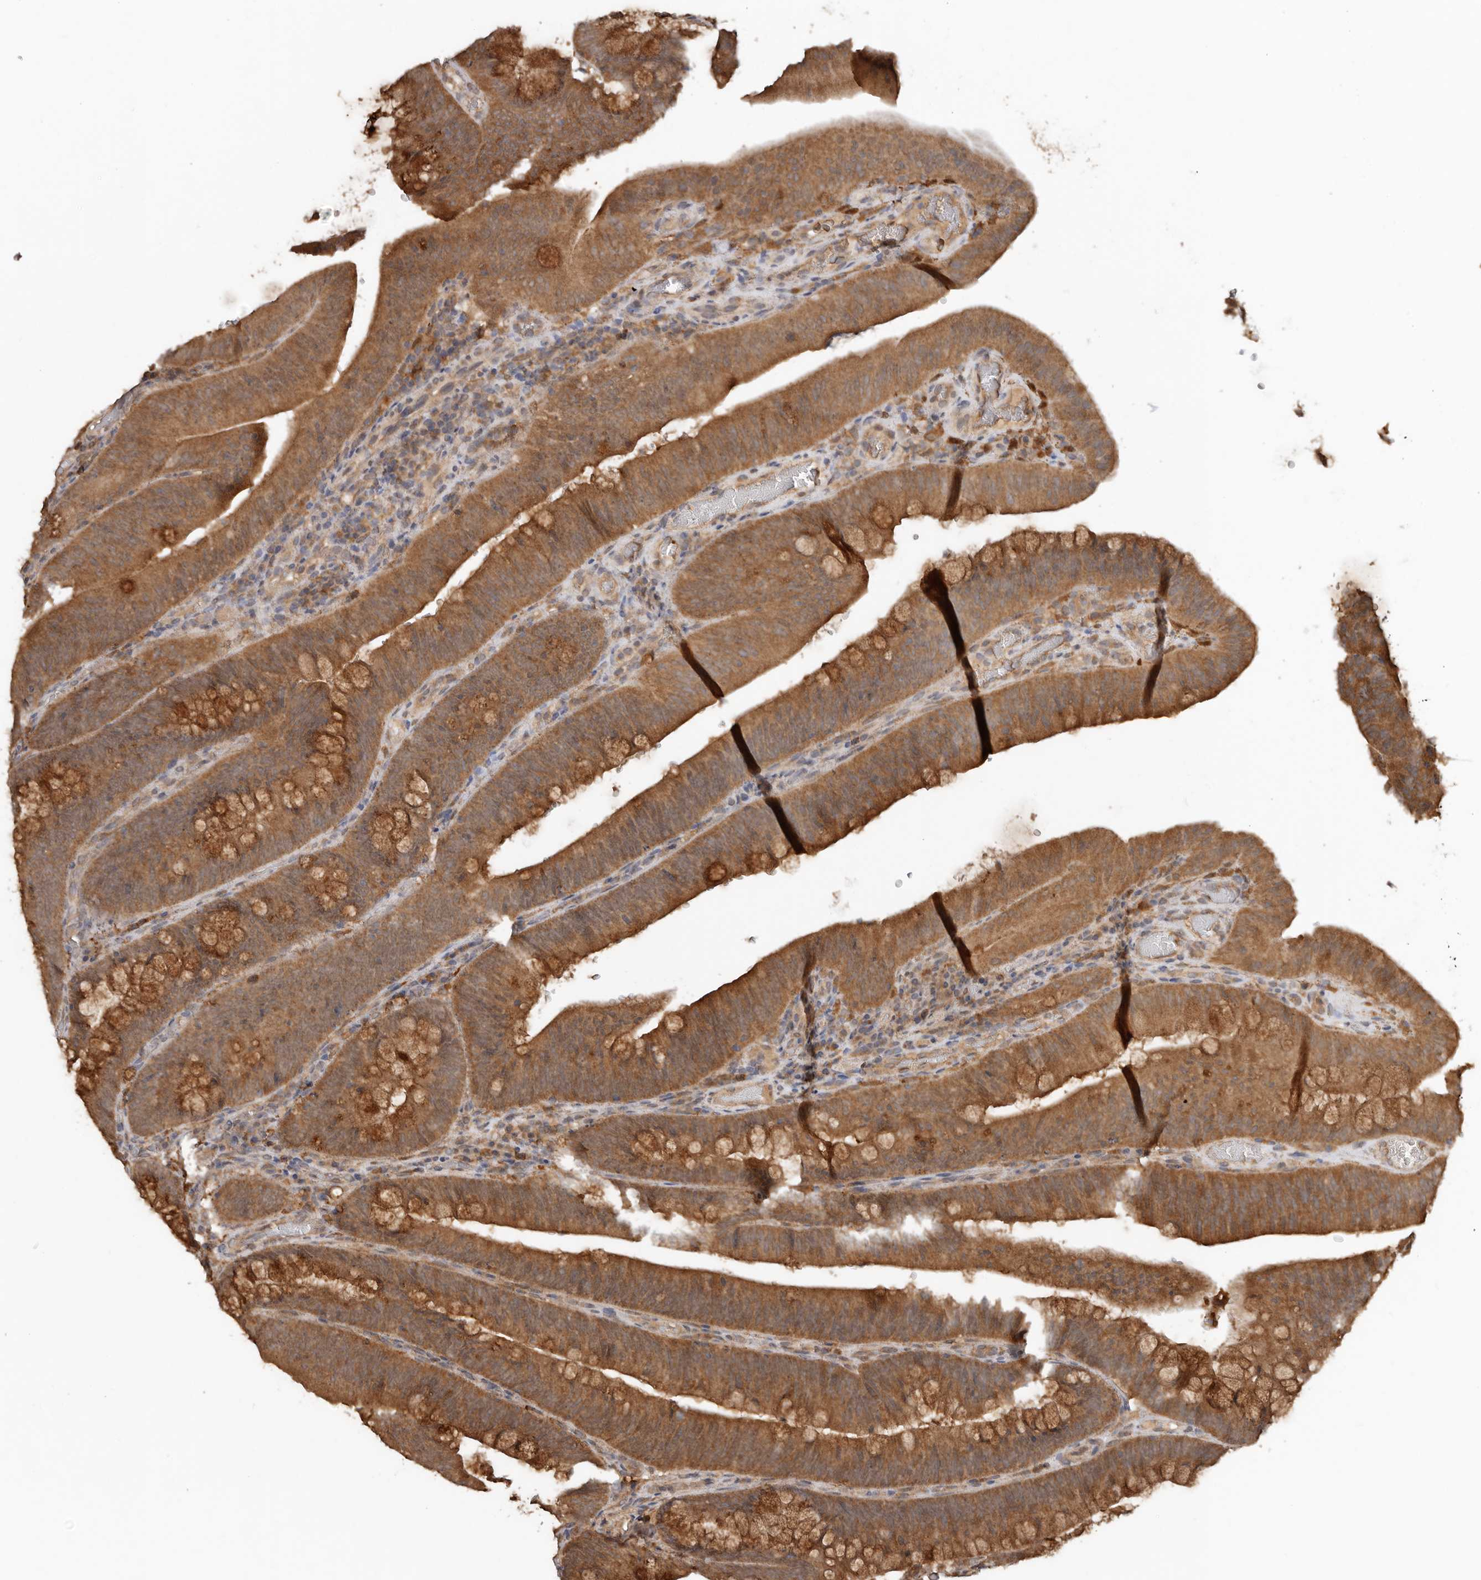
{"staining": {"intensity": "strong", "quantity": ">75%", "location": "cytoplasmic/membranous"}, "tissue": "colorectal cancer", "cell_type": "Tumor cells", "image_type": "cancer", "snomed": [{"axis": "morphology", "description": "Normal tissue, NOS"}, {"axis": "topography", "description": "Colon"}], "caption": "Human colorectal cancer stained with a brown dye shows strong cytoplasmic/membranous positive staining in about >75% of tumor cells.", "gene": "RSPO2", "patient": {"sex": "female", "age": 82}}